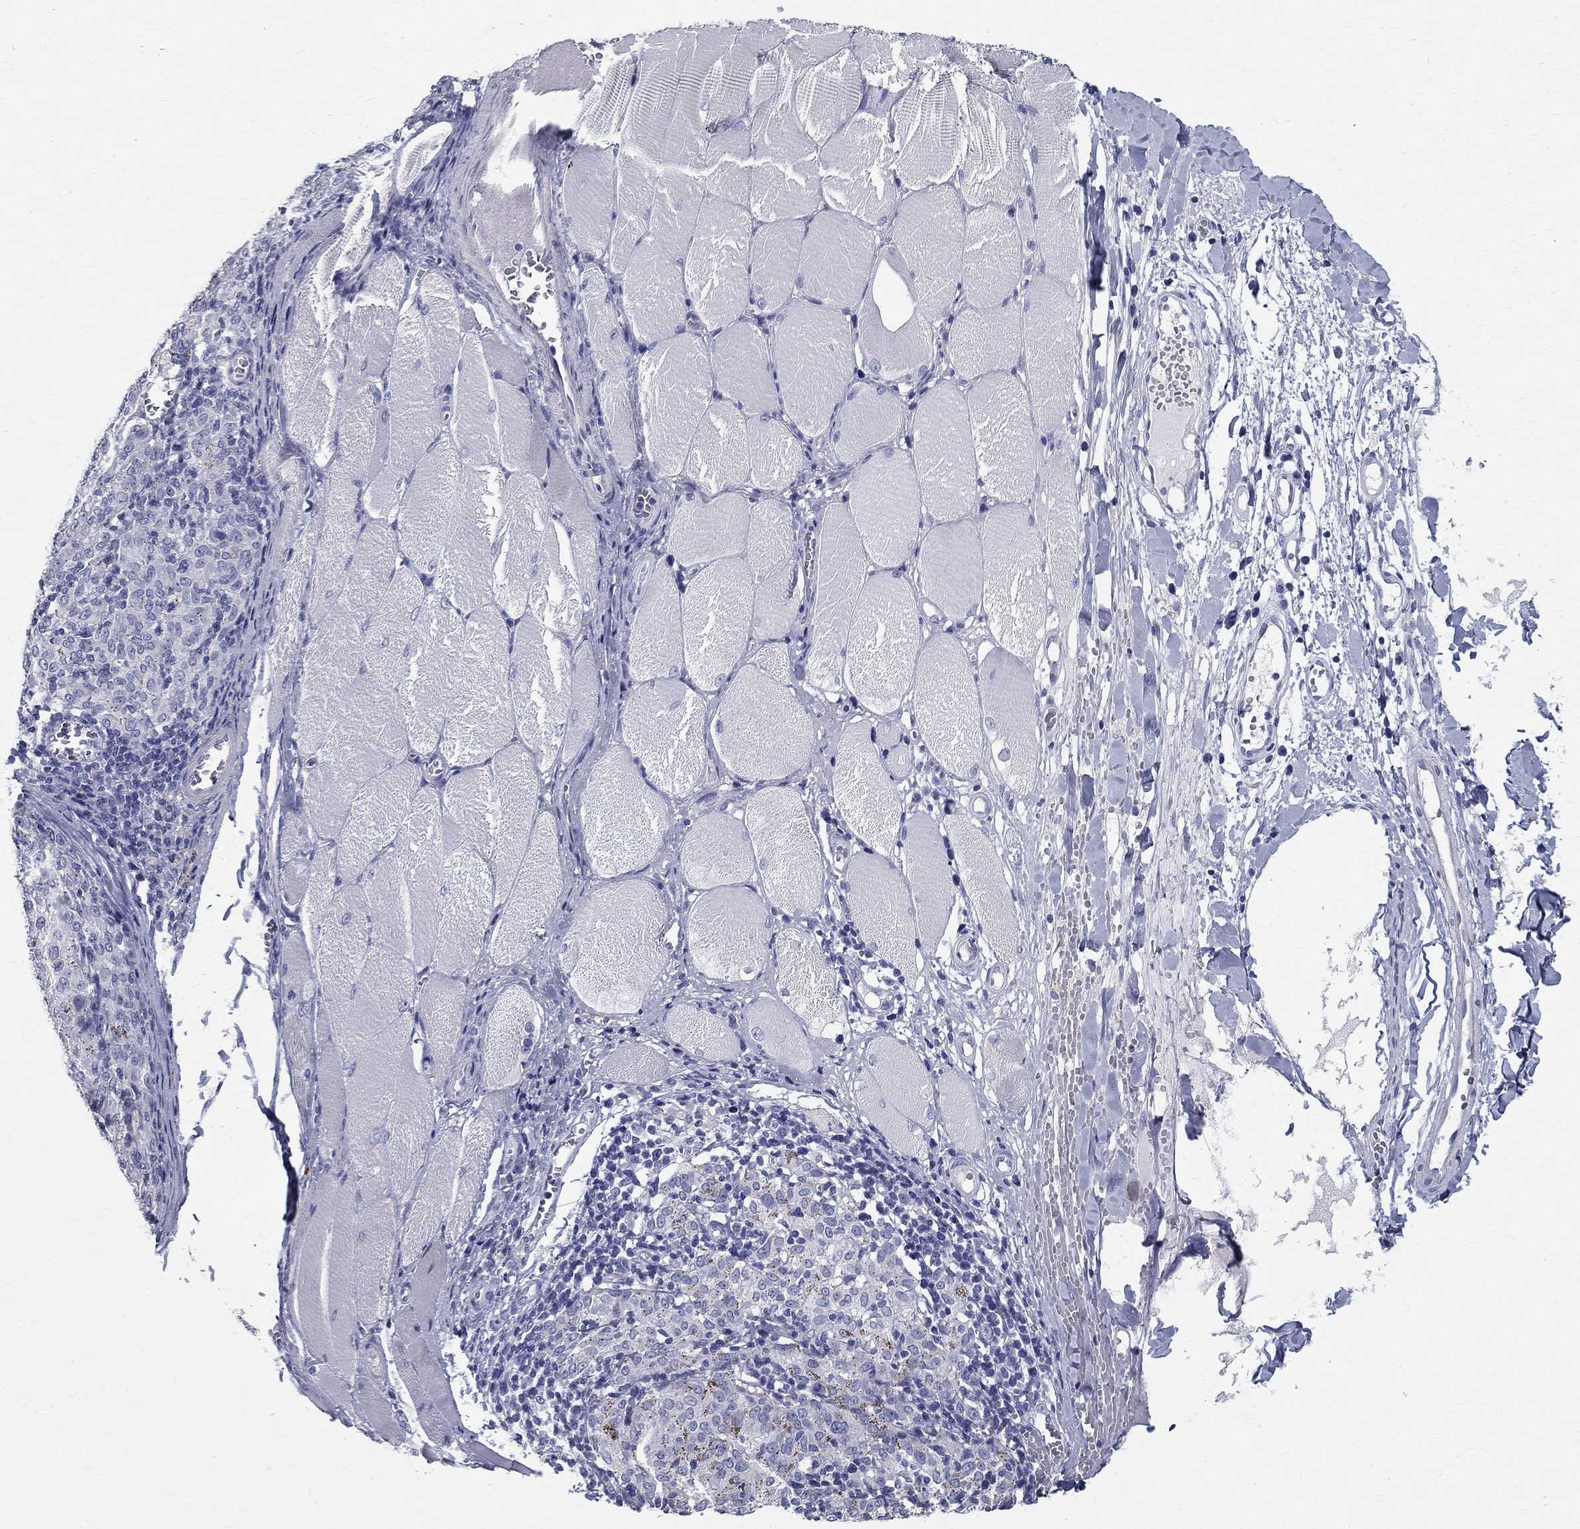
{"staining": {"intensity": "negative", "quantity": "none", "location": "none"}, "tissue": "melanoma", "cell_type": "Tumor cells", "image_type": "cancer", "snomed": [{"axis": "morphology", "description": "Malignant melanoma, NOS"}, {"axis": "topography", "description": "Skin"}], "caption": "Malignant melanoma stained for a protein using IHC displays no positivity tumor cells.", "gene": "TGM4", "patient": {"sex": "female", "age": 72}}